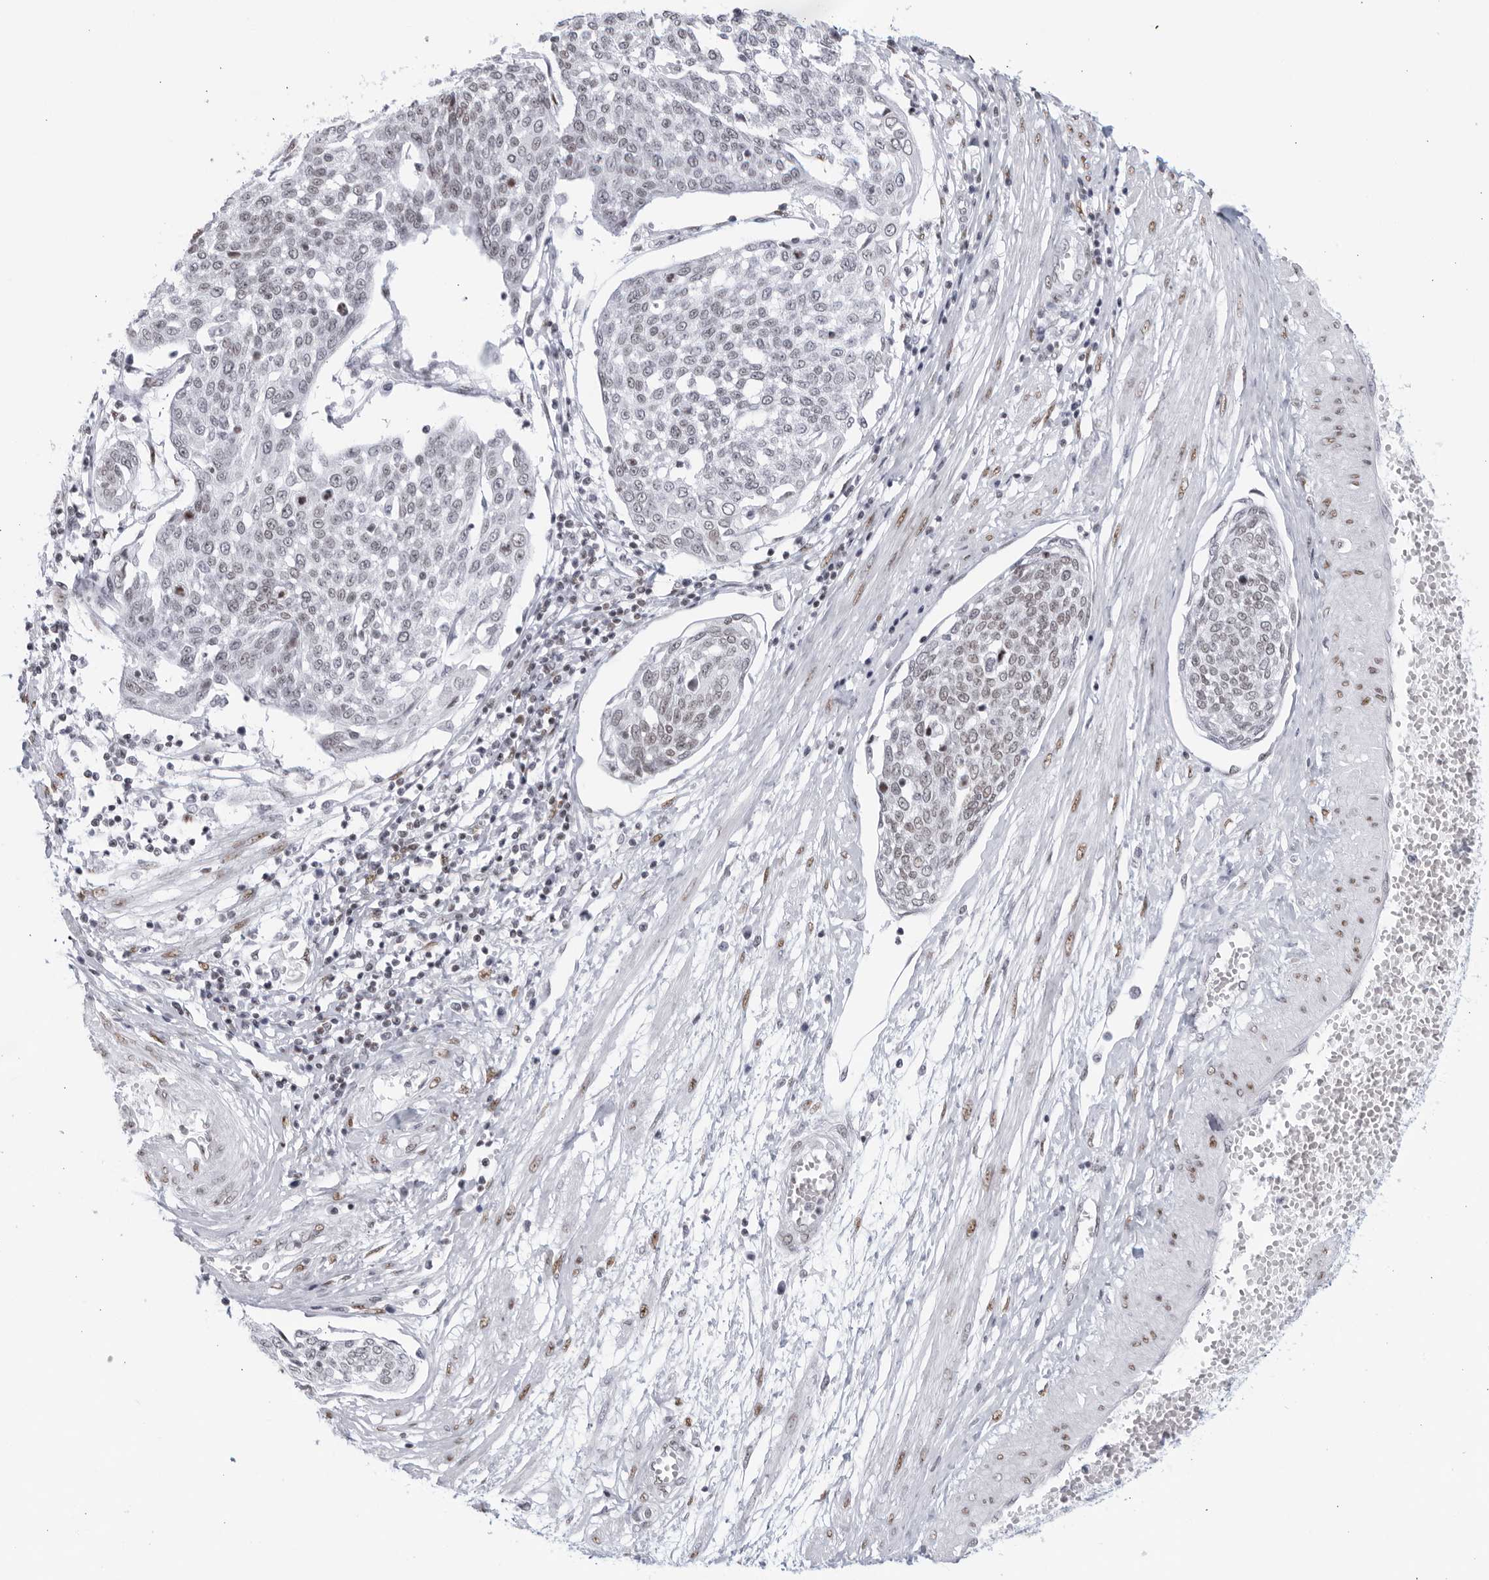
{"staining": {"intensity": "weak", "quantity": "25%-75%", "location": "nuclear"}, "tissue": "cervical cancer", "cell_type": "Tumor cells", "image_type": "cancer", "snomed": [{"axis": "morphology", "description": "Squamous cell carcinoma, NOS"}, {"axis": "topography", "description": "Cervix"}], "caption": "Brown immunohistochemical staining in cervical cancer (squamous cell carcinoma) demonstrates weak nuclear expression in approximately 25%-75% of tumor cells.", "gene": "HP1BP3", "patient": {"sex": "female", "age": 34}}